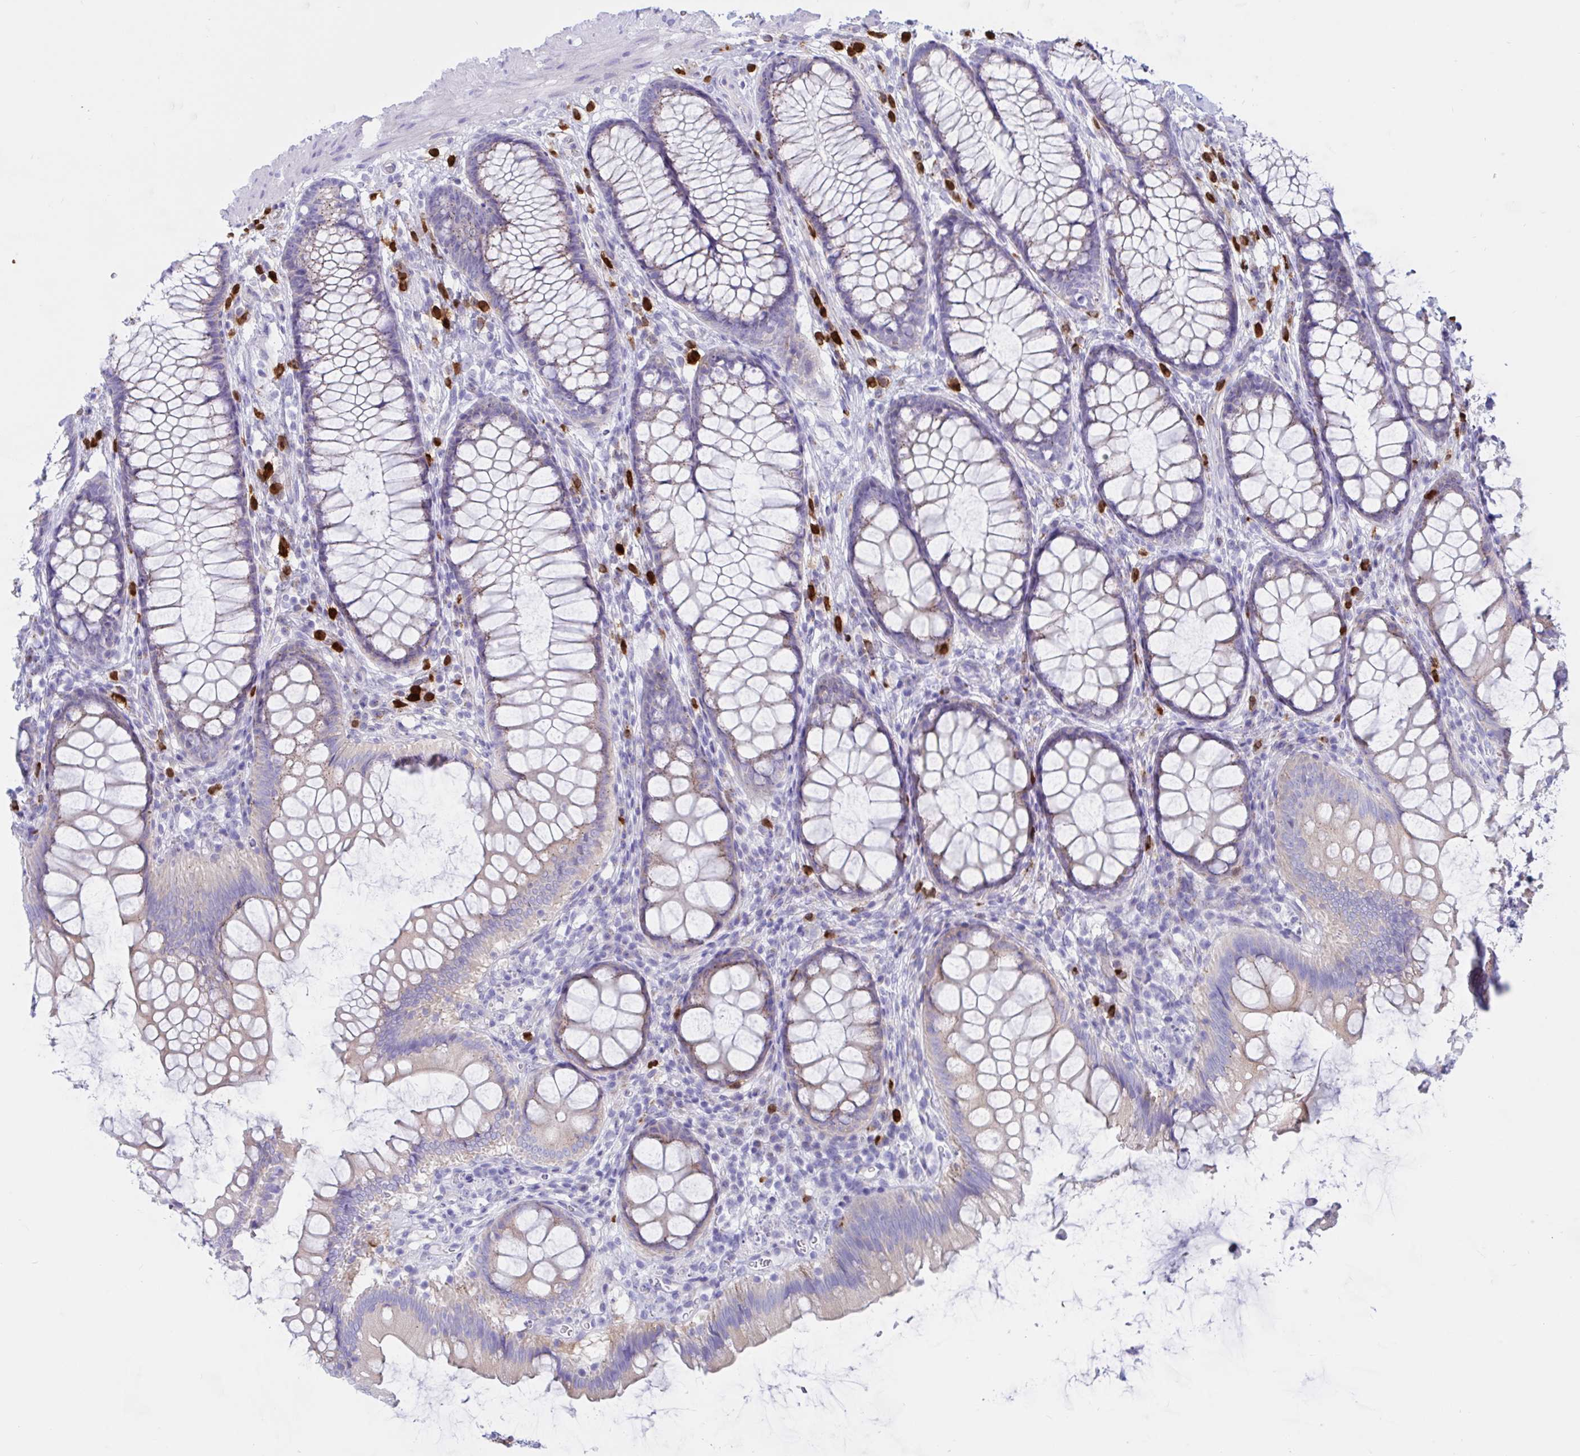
{"staining": {"intensity": "negative", "quantity": "none", "location": "none"}, "tissue": "colon", "cell_type": "Endothelial cells", "image_type": "normal", "snomed": [{"axis": "morphology", "description": "Normal tissue, NOS"}, {"axis": "morphology", "description": "Adenoma, NOS"}, {"axis": "topography", "description": "Soft tissue"}, {"axis": "topography", "description": "Colon"}], "caption": "Image shows no protein positivity in endothelial cells of unremarkable colon. Brightfield microscopy of IHC stained with DAB (3,3'-diaminobenzidine) (brown) and hematoxylin (blue), captured at high magnification.", "gene": "RNASE3", "patient": {"sex": "male", "age": 47}}